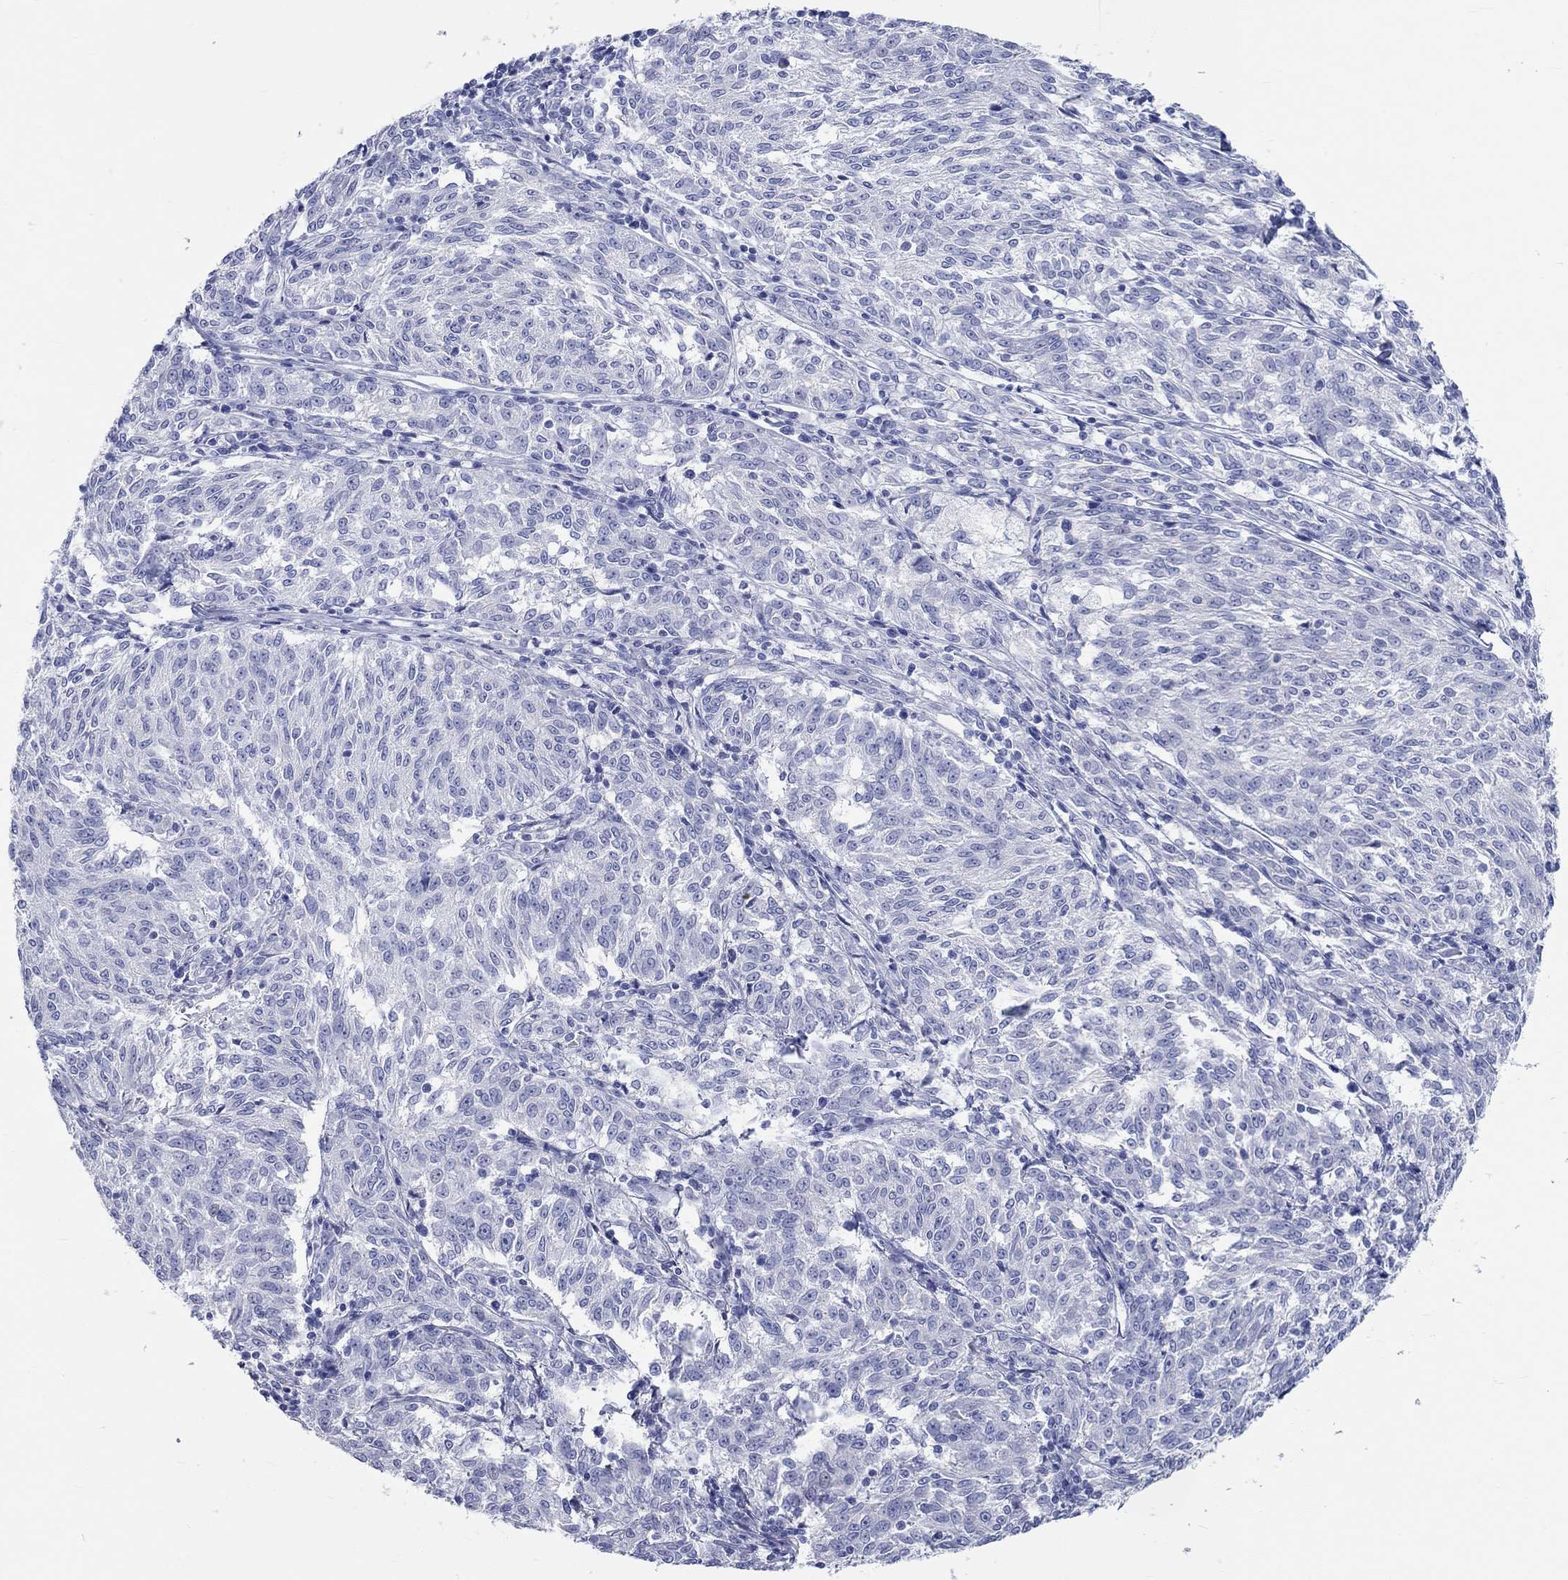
{"staining": {"intensity": "negative", "quantity": "none", "location": "none"}, "tissue": "melanoma", "cell_type": "Tumor cells", "image_type": "cancer", "snomed": [{"axis": "morphology", "description": "Malignant melanoma, NOS"}, {"axis": "topography", "description": "Skin"}], "caption": "Immunohistochemistry (IHC) image of melanoma stained for a protein (brown), which shows no positivity in tumor cells.", "gene": "SPATA9", "patient": {"sex": "female", "age": 72}}